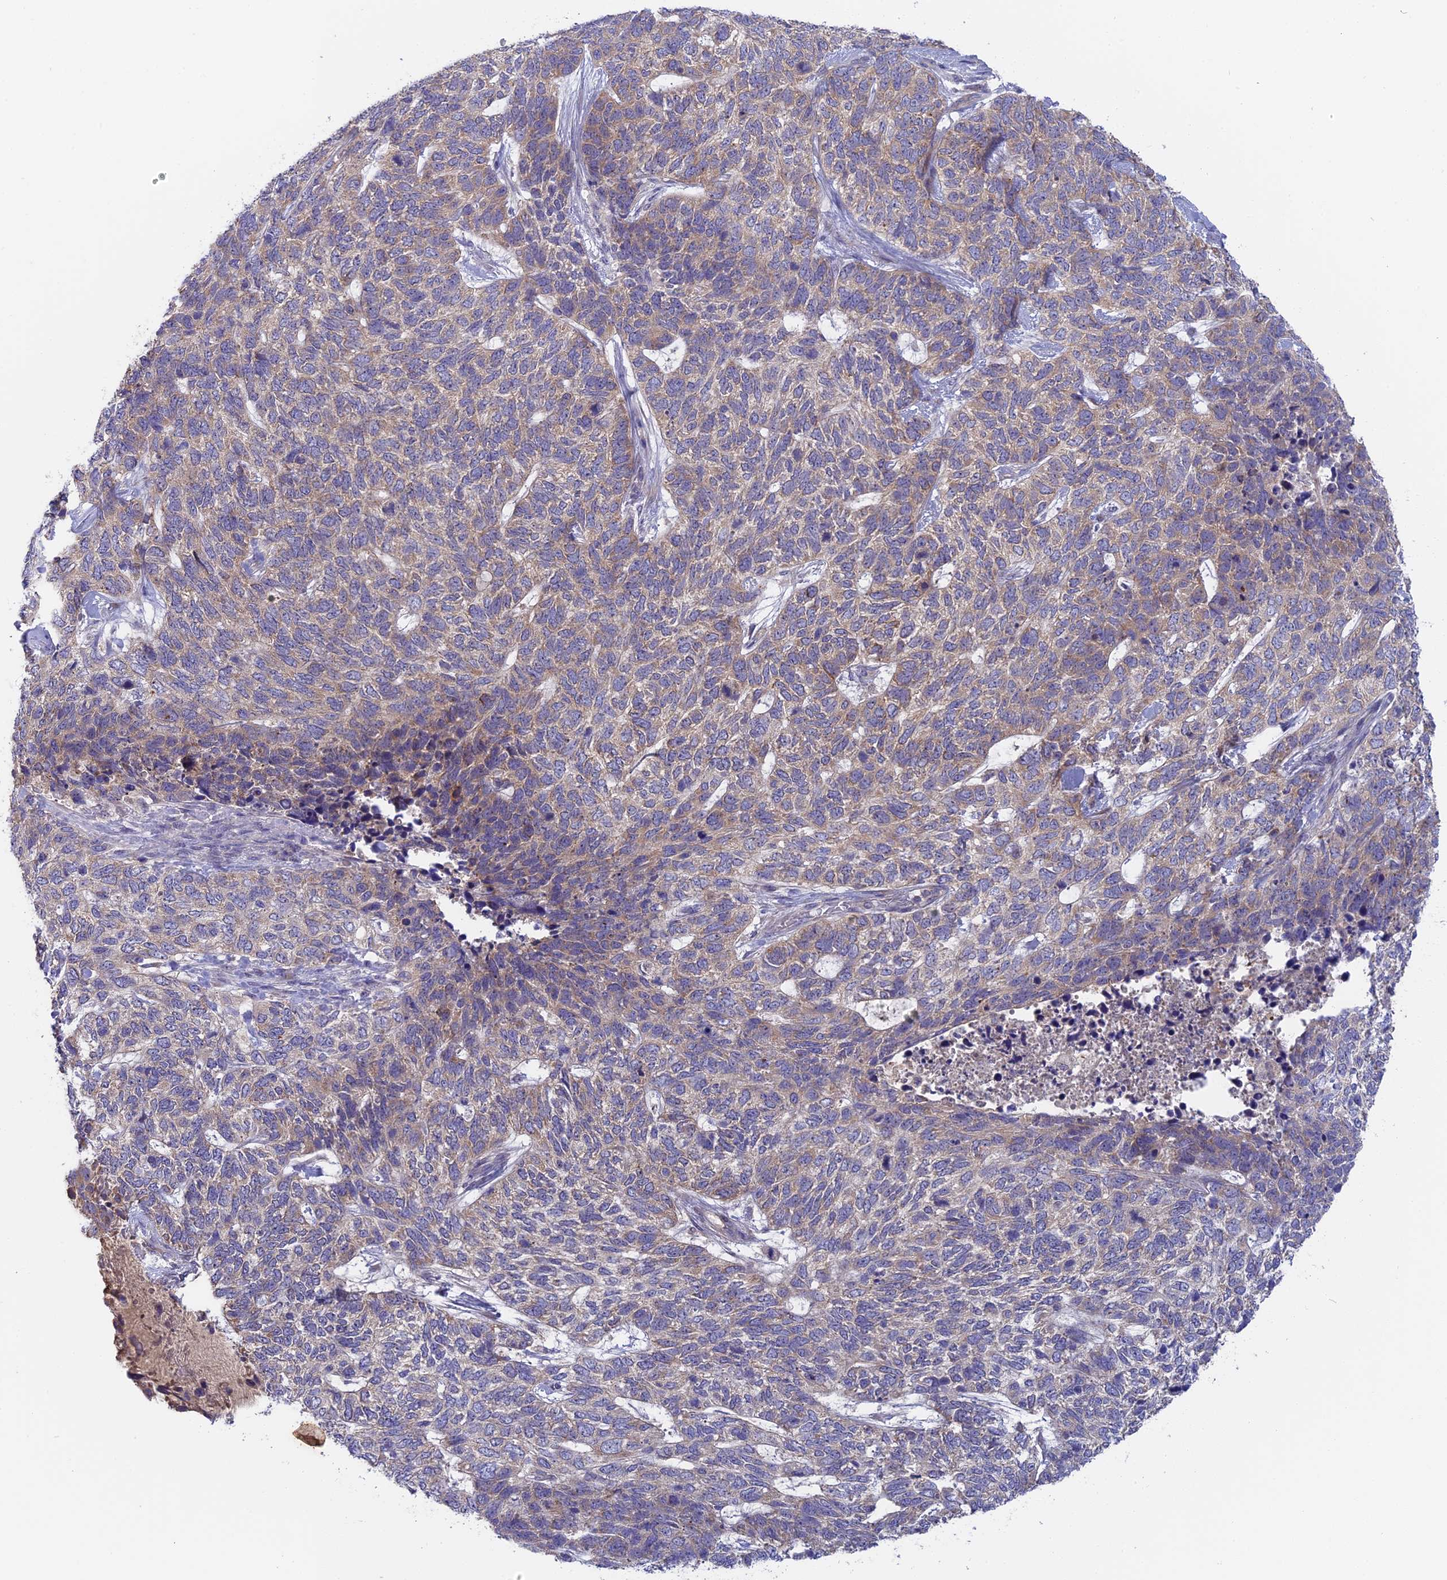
{"staining": {"intensity": "weak", "quantity": "<25%", "location": "cytoplasmic/membranous"}, "tissue": "skin cancer", "cell_type": "Tumor cells", "image_type": "cancer", "snomed": [{"axis": "morphology", "description": "Basal cell carcinoma"}, {"axis": "topography", "description": "Skin"}], "caption": "This is an immunohistochemistry micrograph of skin cancer. There is no expression in tumor cells.", "gene": "TENT4B", "patient": {"sex": "female", "age": 65}}